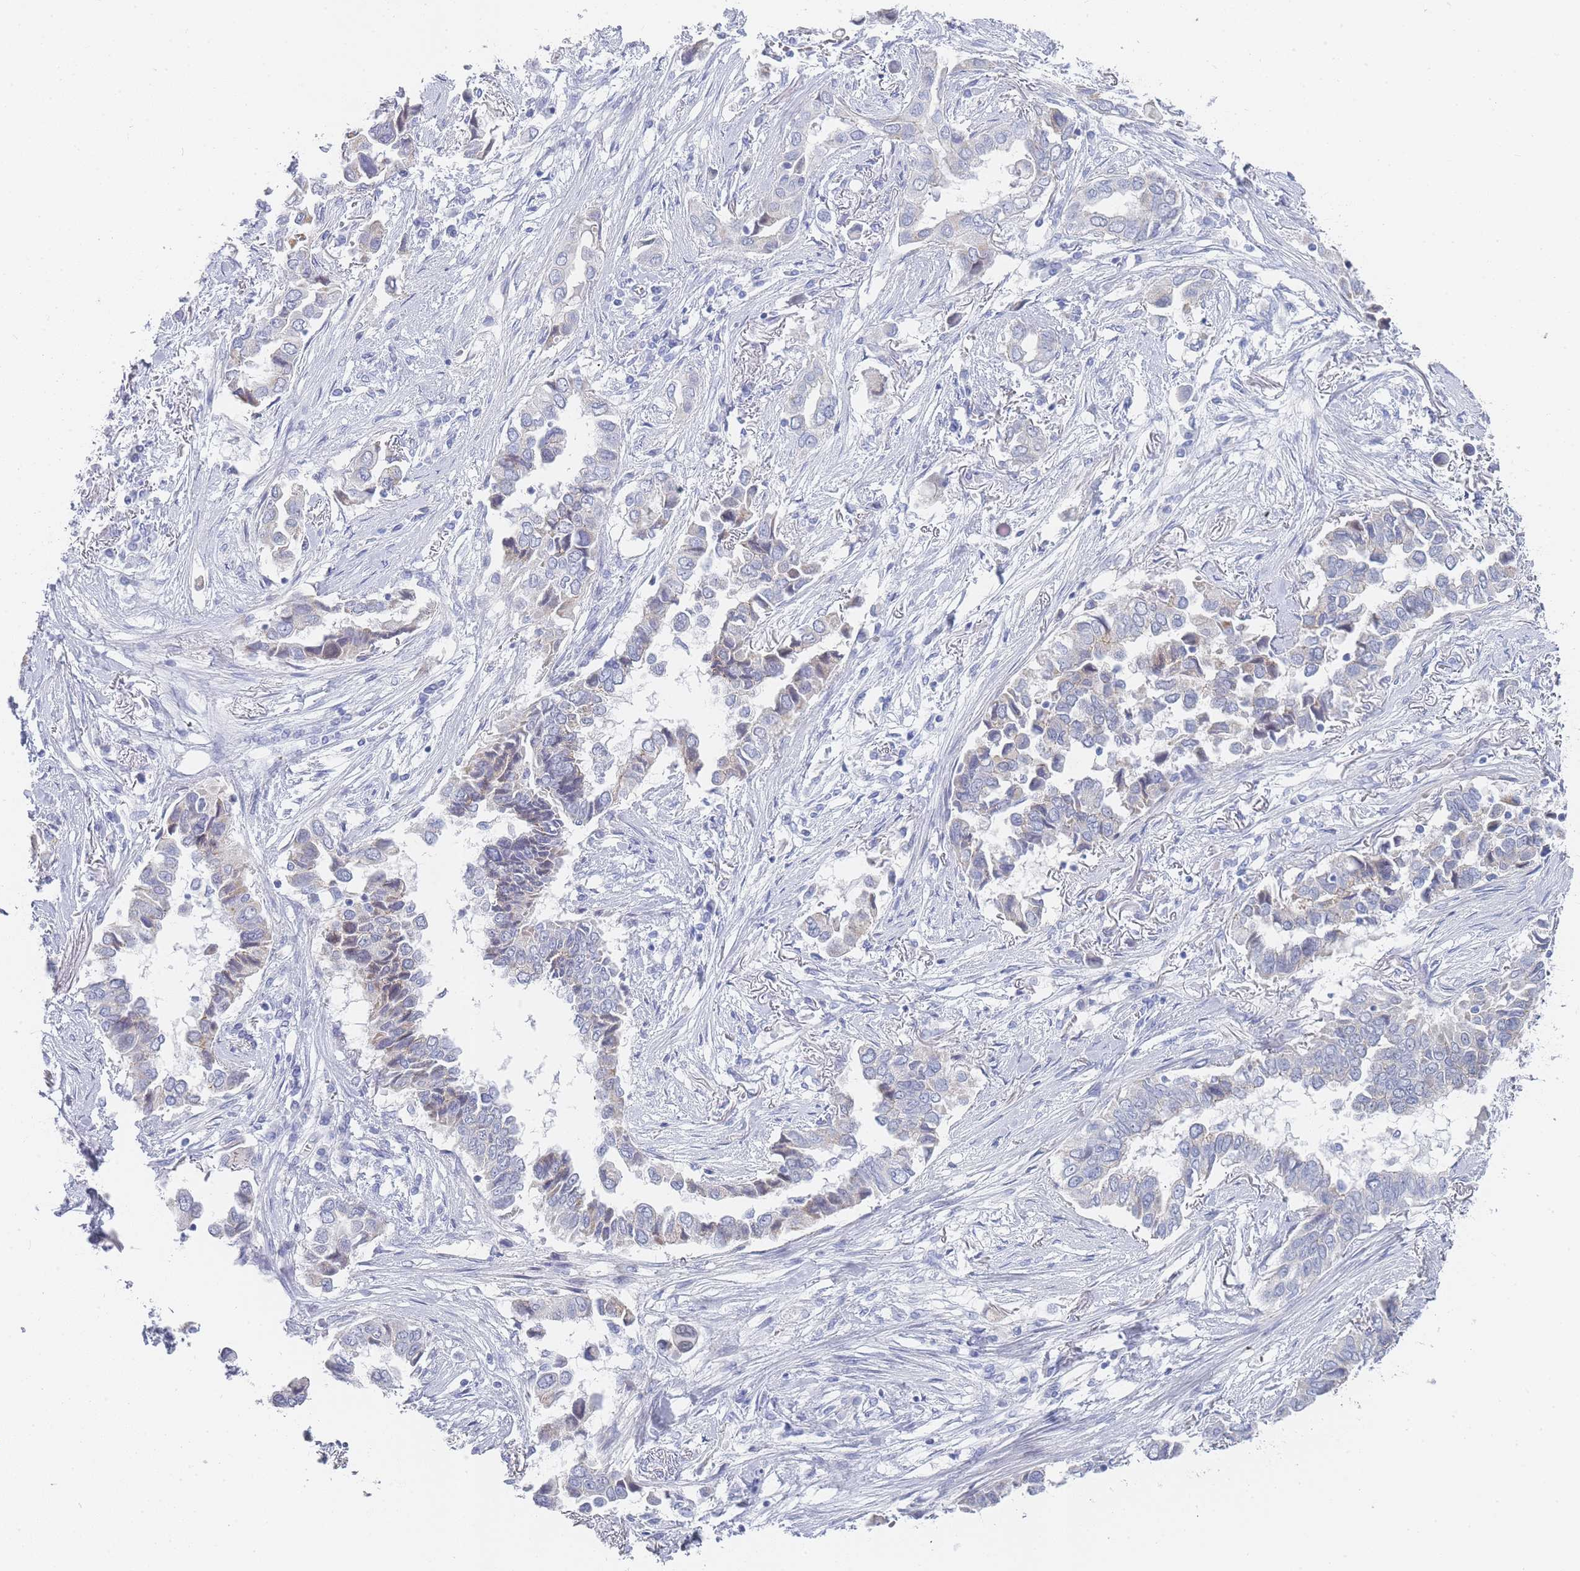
{"staining": {"intensity": "negative", "quantity": "none", "location": "none"}, "tissue": "lung cancer", "cell_type": "Tumor cells", "image_type": "cancer", "snomed": [{"axis": "morphology", "description": "Adenocarcinoma, NOS"}, {"axis": "topography", "description": "Lung"}], "caption": "DAB (3,3'-diaminobenzidine) immunohistochemical staining of lung cancer (adenocarcinoma) displays no significant staining in tumor cells.", "gene": "IMPG1", "patient": {"sex": "female", "age": 76}}